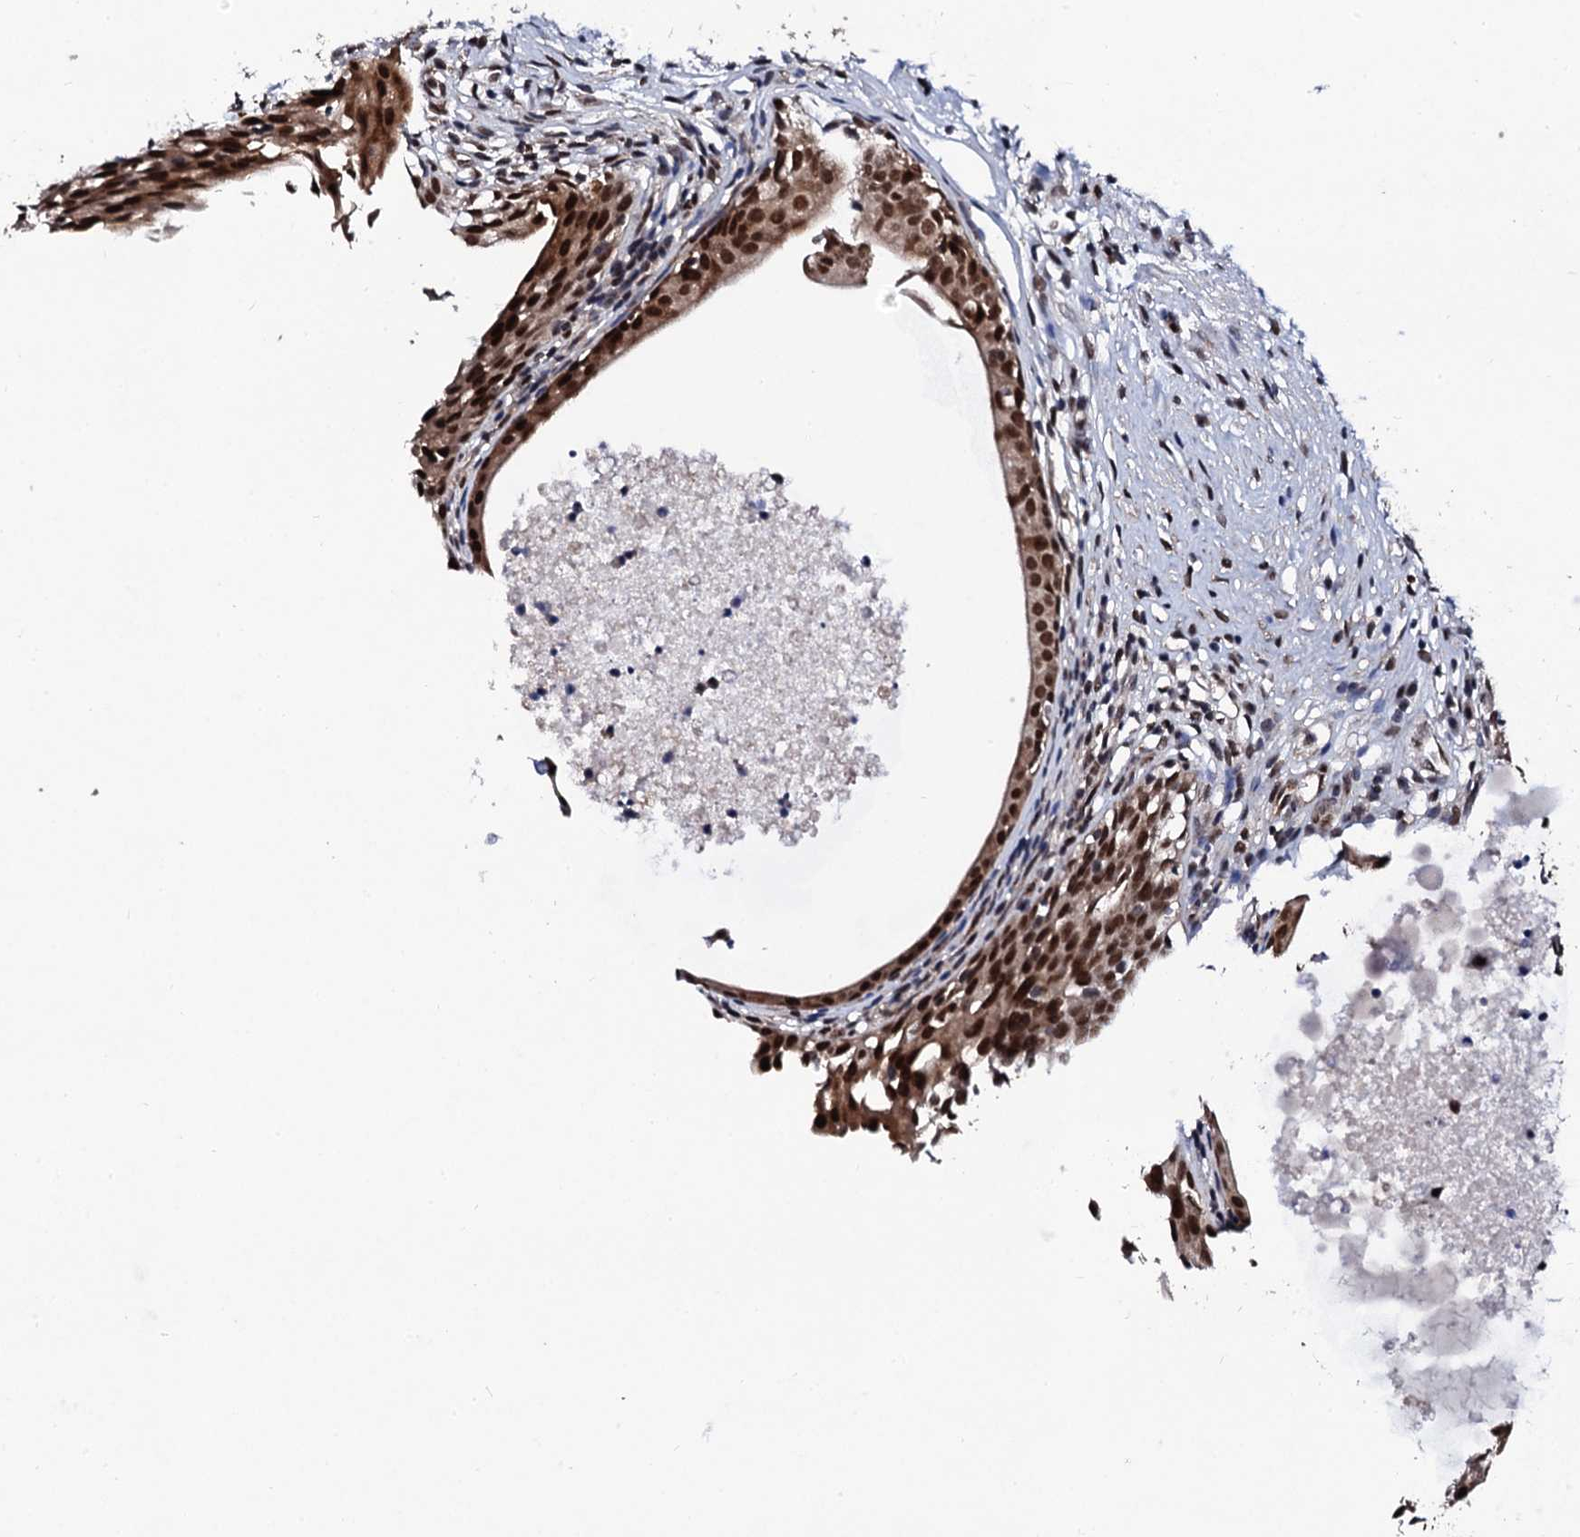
{"staining": {"intensity": "strong", "quantity": ">75%", "location": "nuclear"}, "tissue": "urinary bladder", "cell_type": "Urothelial cells", "image_type": "normal", "snomed": [{"axis": "morphology", "description": "Normal tissue, NOS"}, {"axis": "morphology", "description": "Inflammation, NOS"}, {"axis": "topography", "description": "Urinary bladder"}], "caption": "Urinary bladder stained for a protein (brown) displays strong nuclear positive expression in about >75% of urothelial cells.", "gene": "CSTF3", "patient": {"sex": "male", "age": 63}}